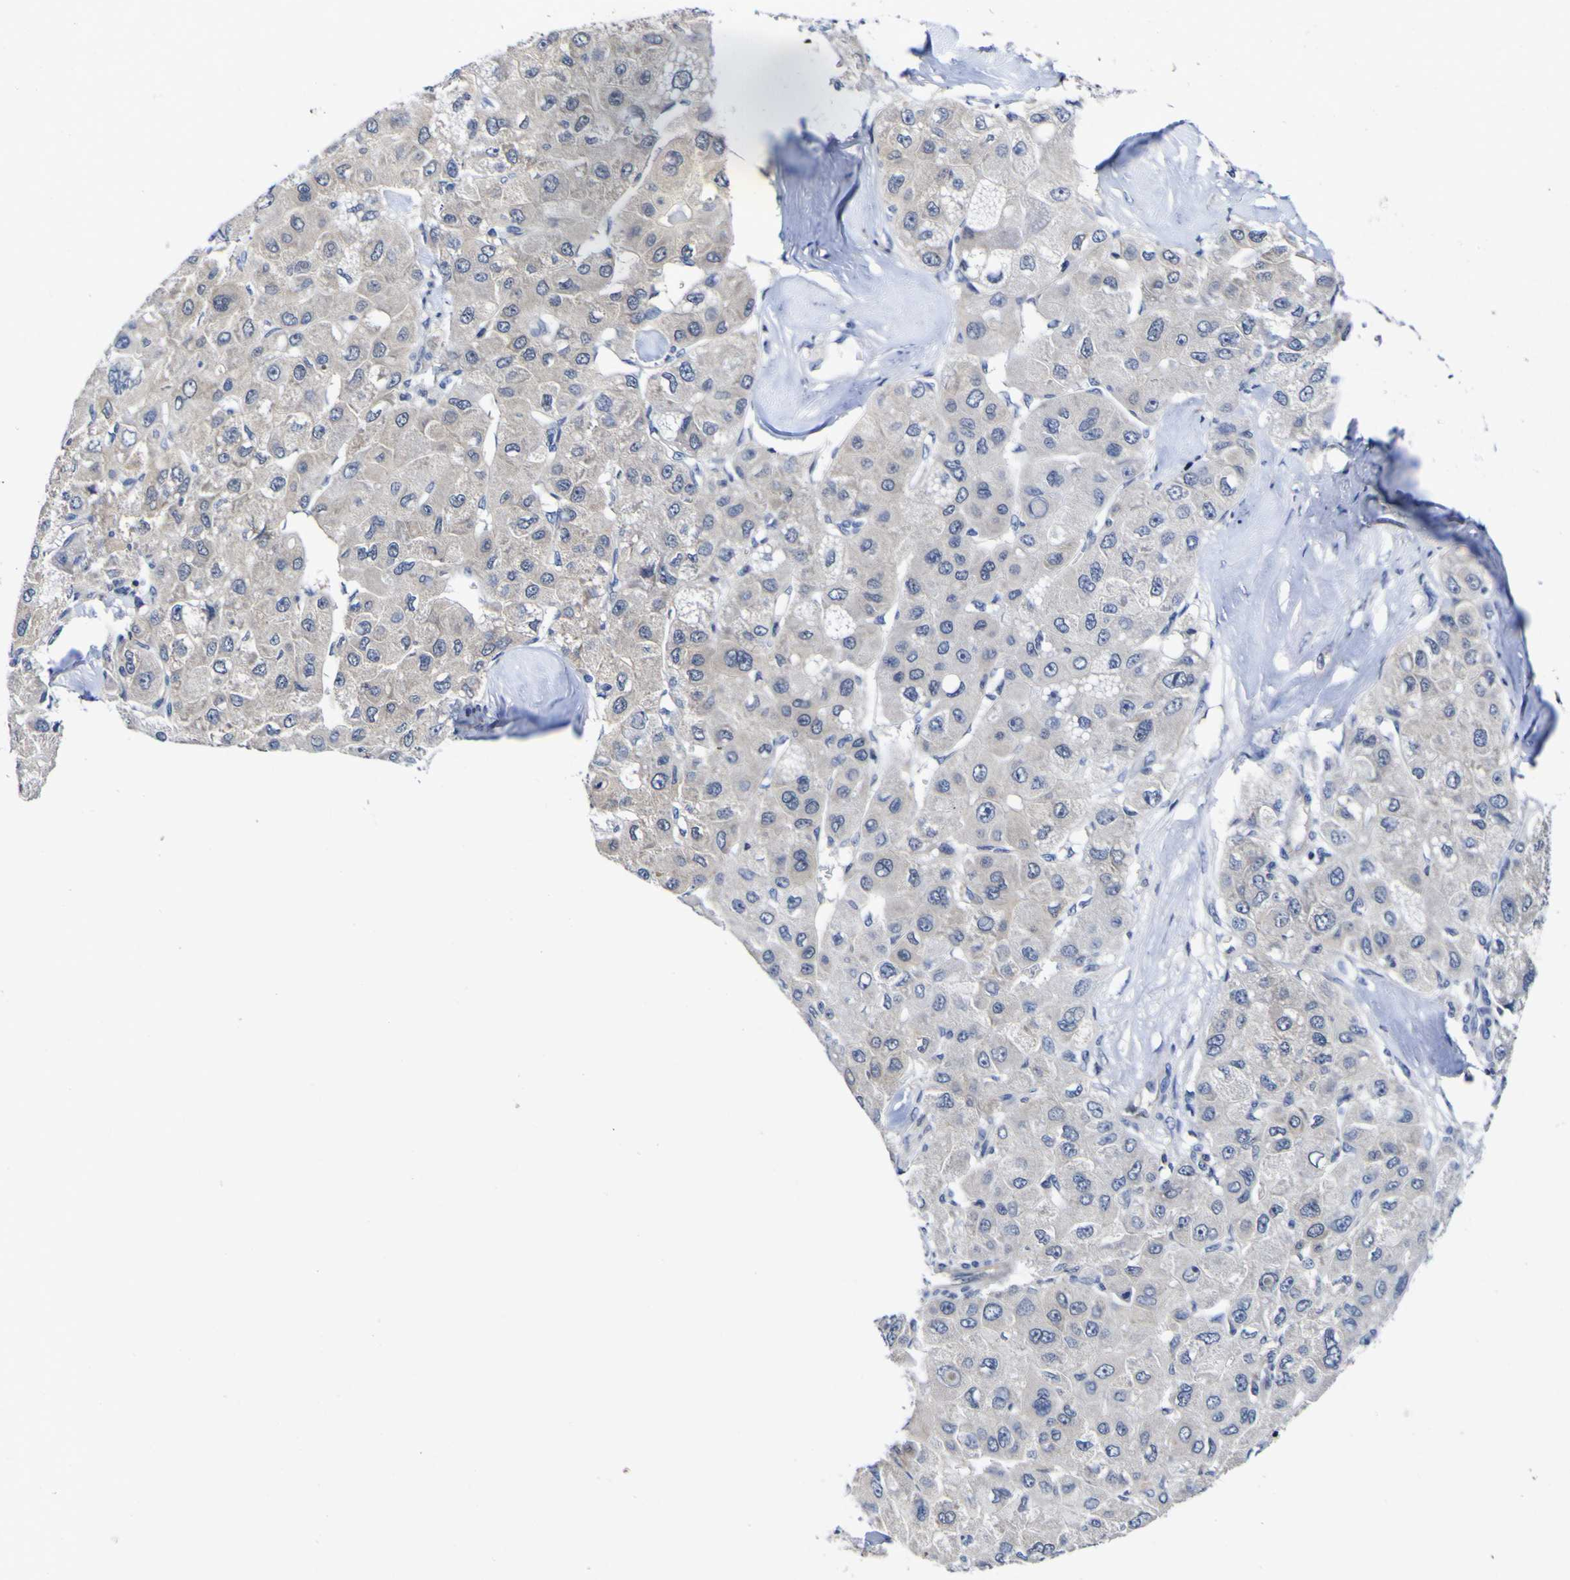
{"staining": {"intensity": "negative", "quantity": "none", "location": "none"}, "tissue": "liver cancer", "cell_type": "Tumor cells", "image_type": "cancer", "snomed": [{"axis": "morphology", "description": "Carcinoma, Hepatocellular, NOS"}, {"axis": "topography", "description": "Liver"}], "caption": "Tumor cells show no significant protein staining in hepatocellular carcinoma (liver).", "gene": "CASP6", "patient": {"sex": "male", "age": 80}}